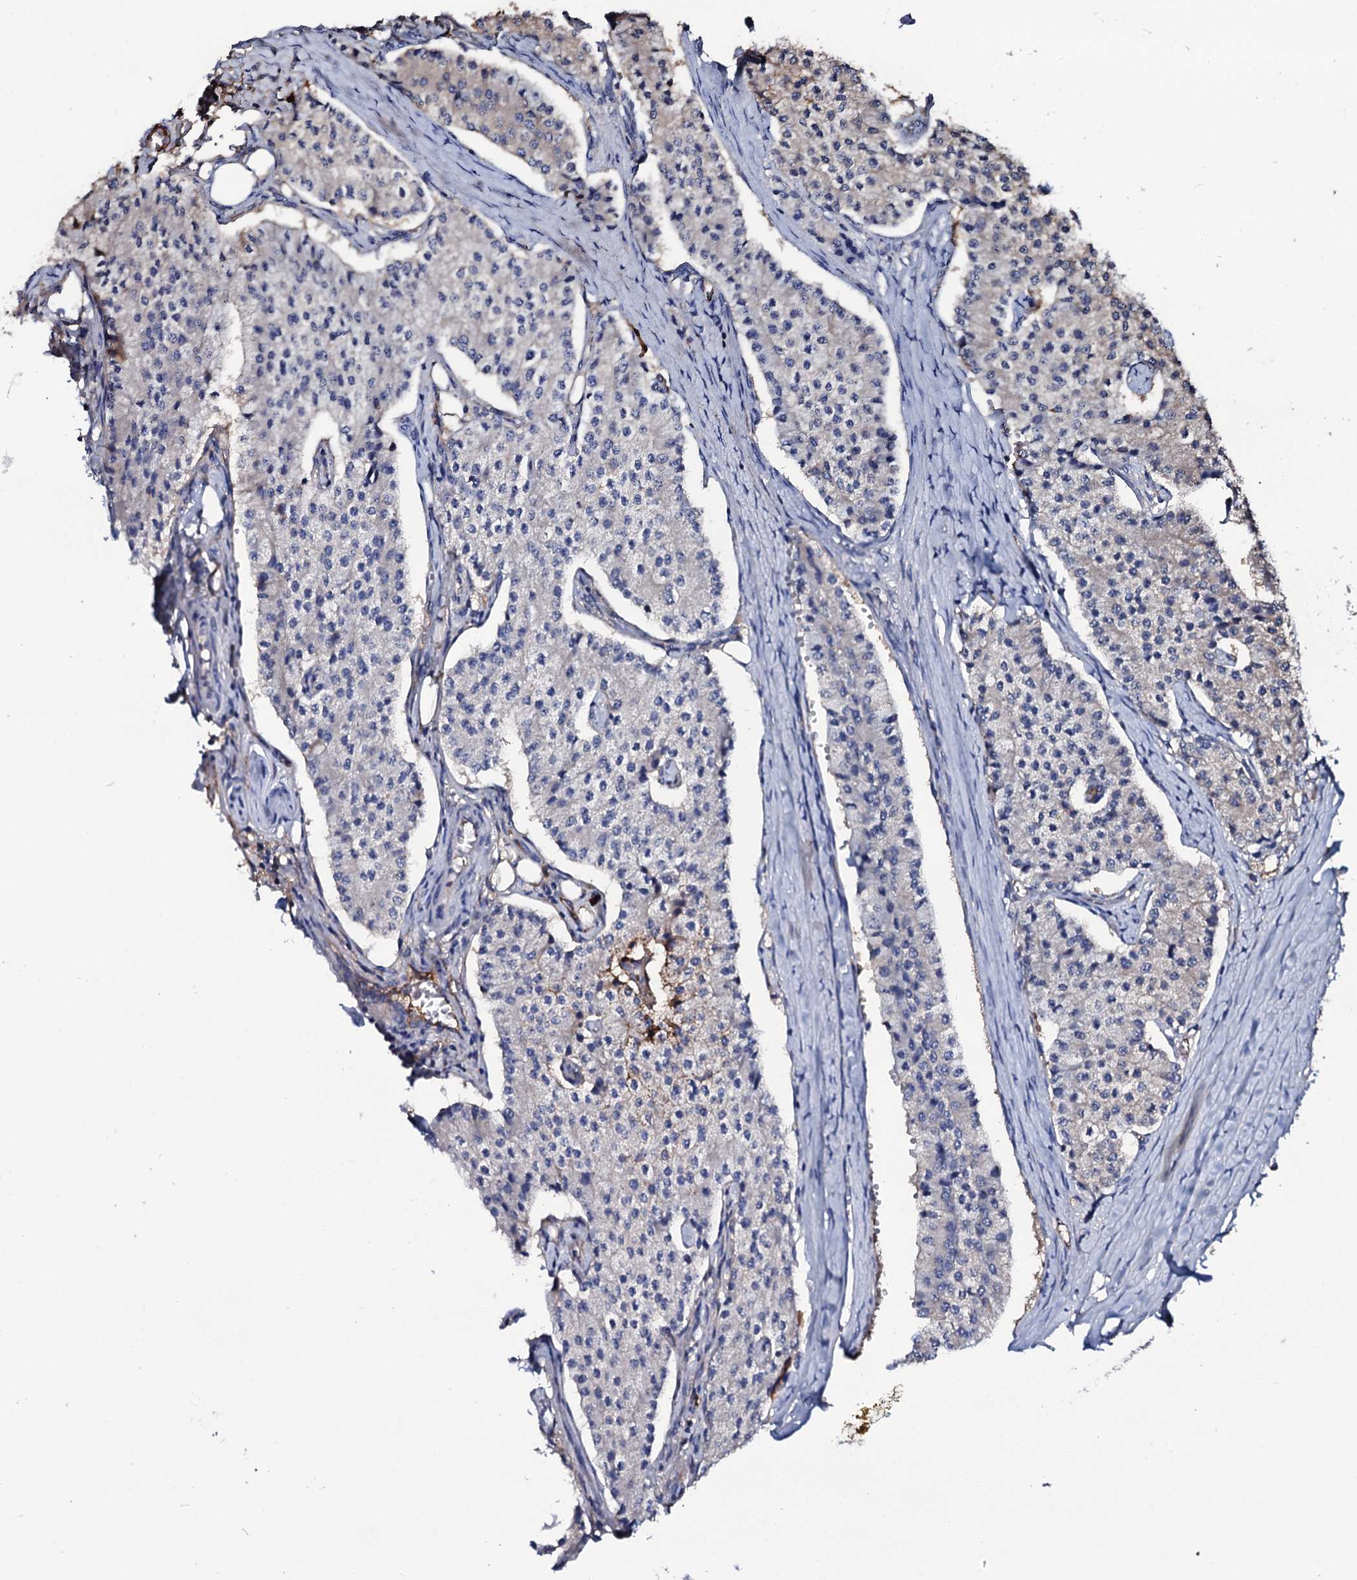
{"staining": {"intensity": "negative", "quantity": "none", "location": "none"}, "tissue": "carcinoid", "cell_type": "Tumor cells", "image_type": "cancer", "snomed": [{"axis": "morphology", "description": "Carcinoid, malignant, NOS"}, {"axis": "topography", "description": "Colon"}], "caption": "A high-resolution histopathology image shows IHC staining of malignant carcinoid, which displays no significant staining in tumor cells. (DAB (3,3'-diaminobenzidine) immunohistochemistry visualized using brightfield microscopy, high magnification).", "gene": "TCAF2", "patient": {"sex": "female", "age": 52}}